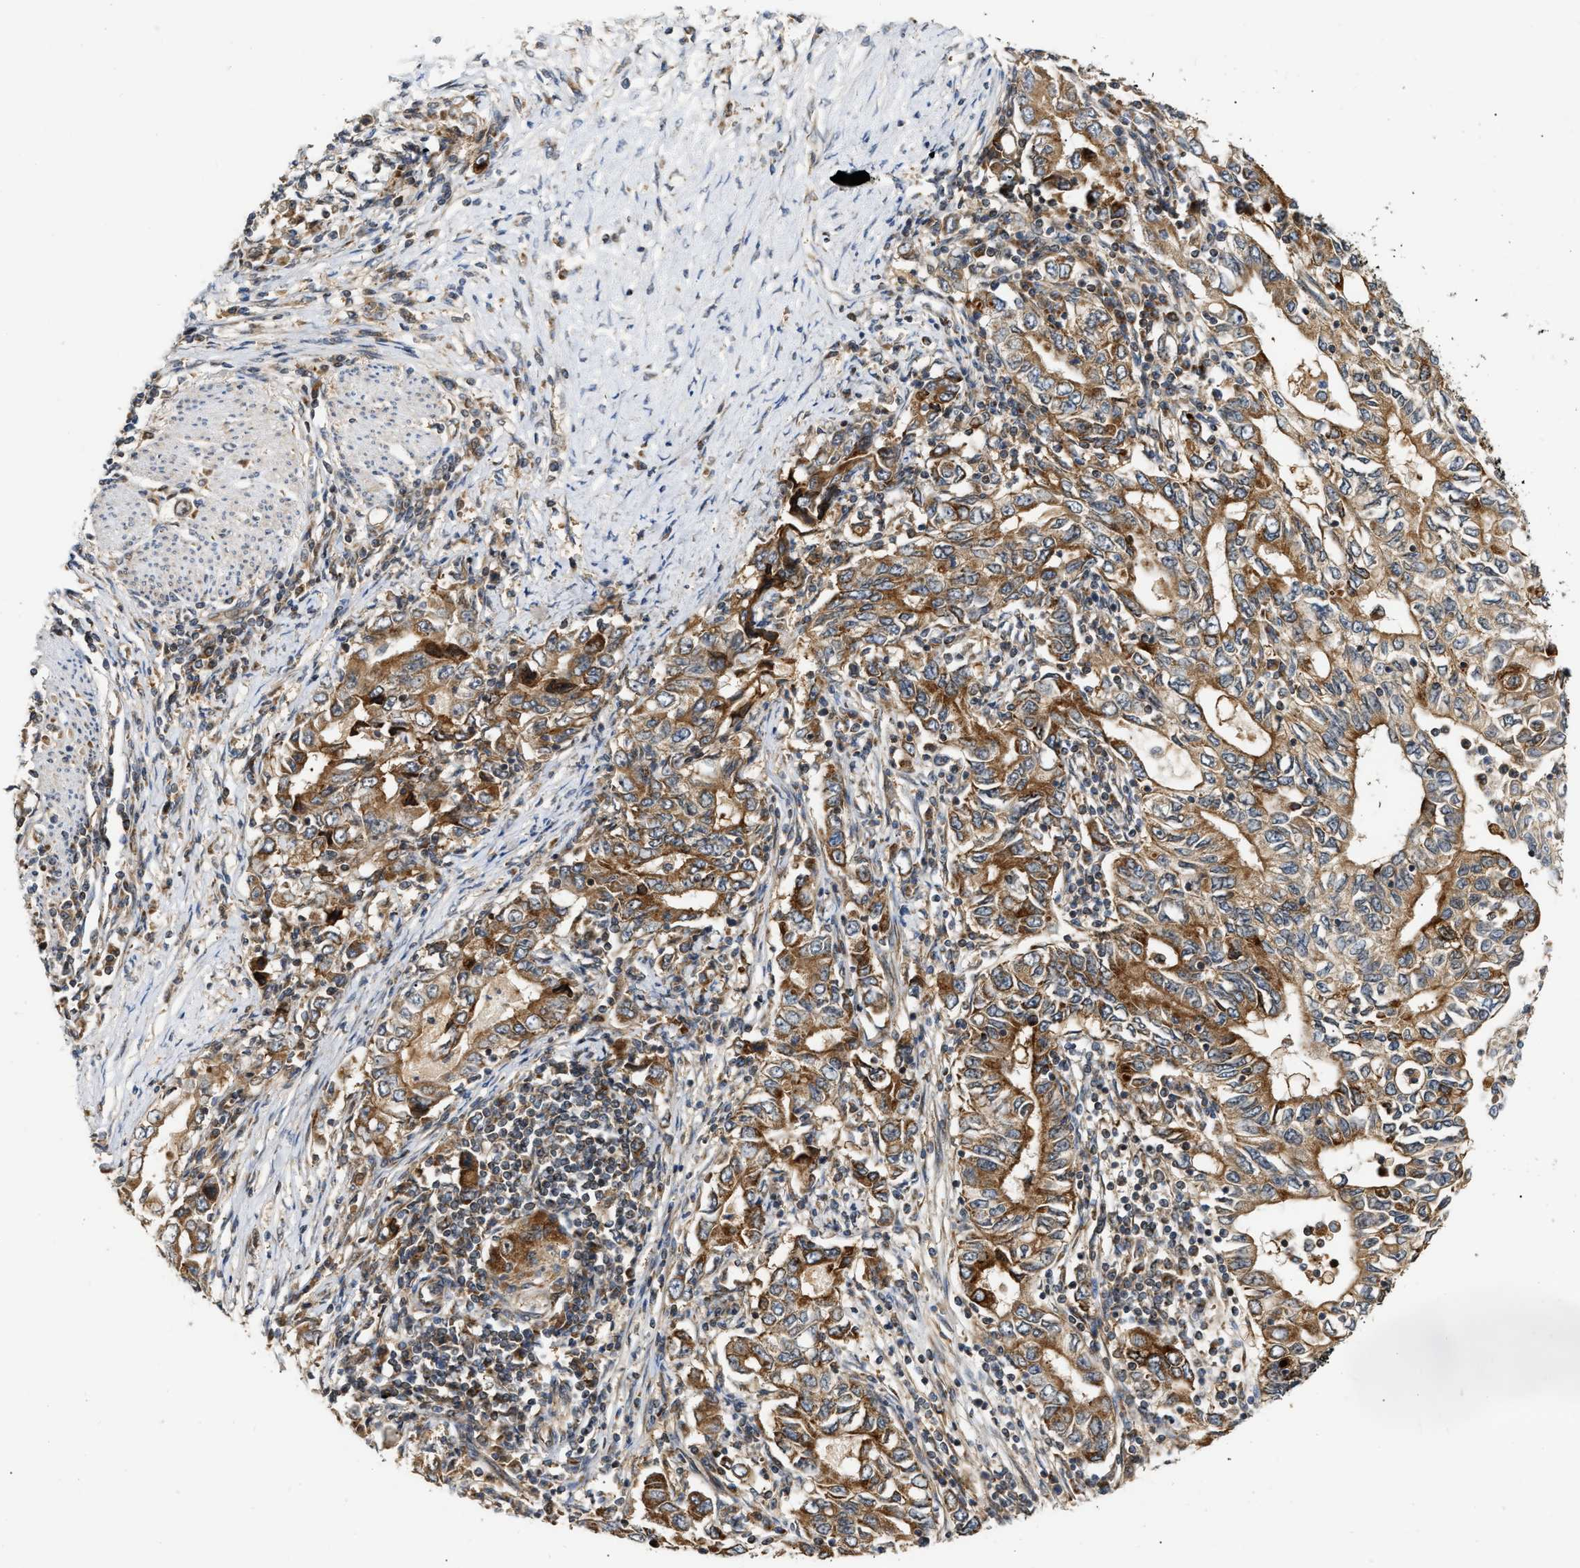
{"staining": {"intensity": "moderate", "quantity": ">75%", "location": "cytoplasmic/membranous"}, "tissue": "stomach cancer", "cell_type": "Tumor cells", "image_type": "cancer", "snomed": [{"axis": "morphology", "description": "Adenocarcinoma, NOS"}, {"axis": "topography", "description": "Stomach, lower"}], "caption": "Adenocarcinoma (stomach) stained with DAB immunohistochemistry demonstrates medium levels of moderate cytoplasmic/membranous staining in about >75% of tumor cells. (DAB (3,3'-diaminobenzidine) IHC, brown staining for protein, blue staining for nuclei).", "gene": "EXTL2", "patient": {"sex": "female", "age": 72}}